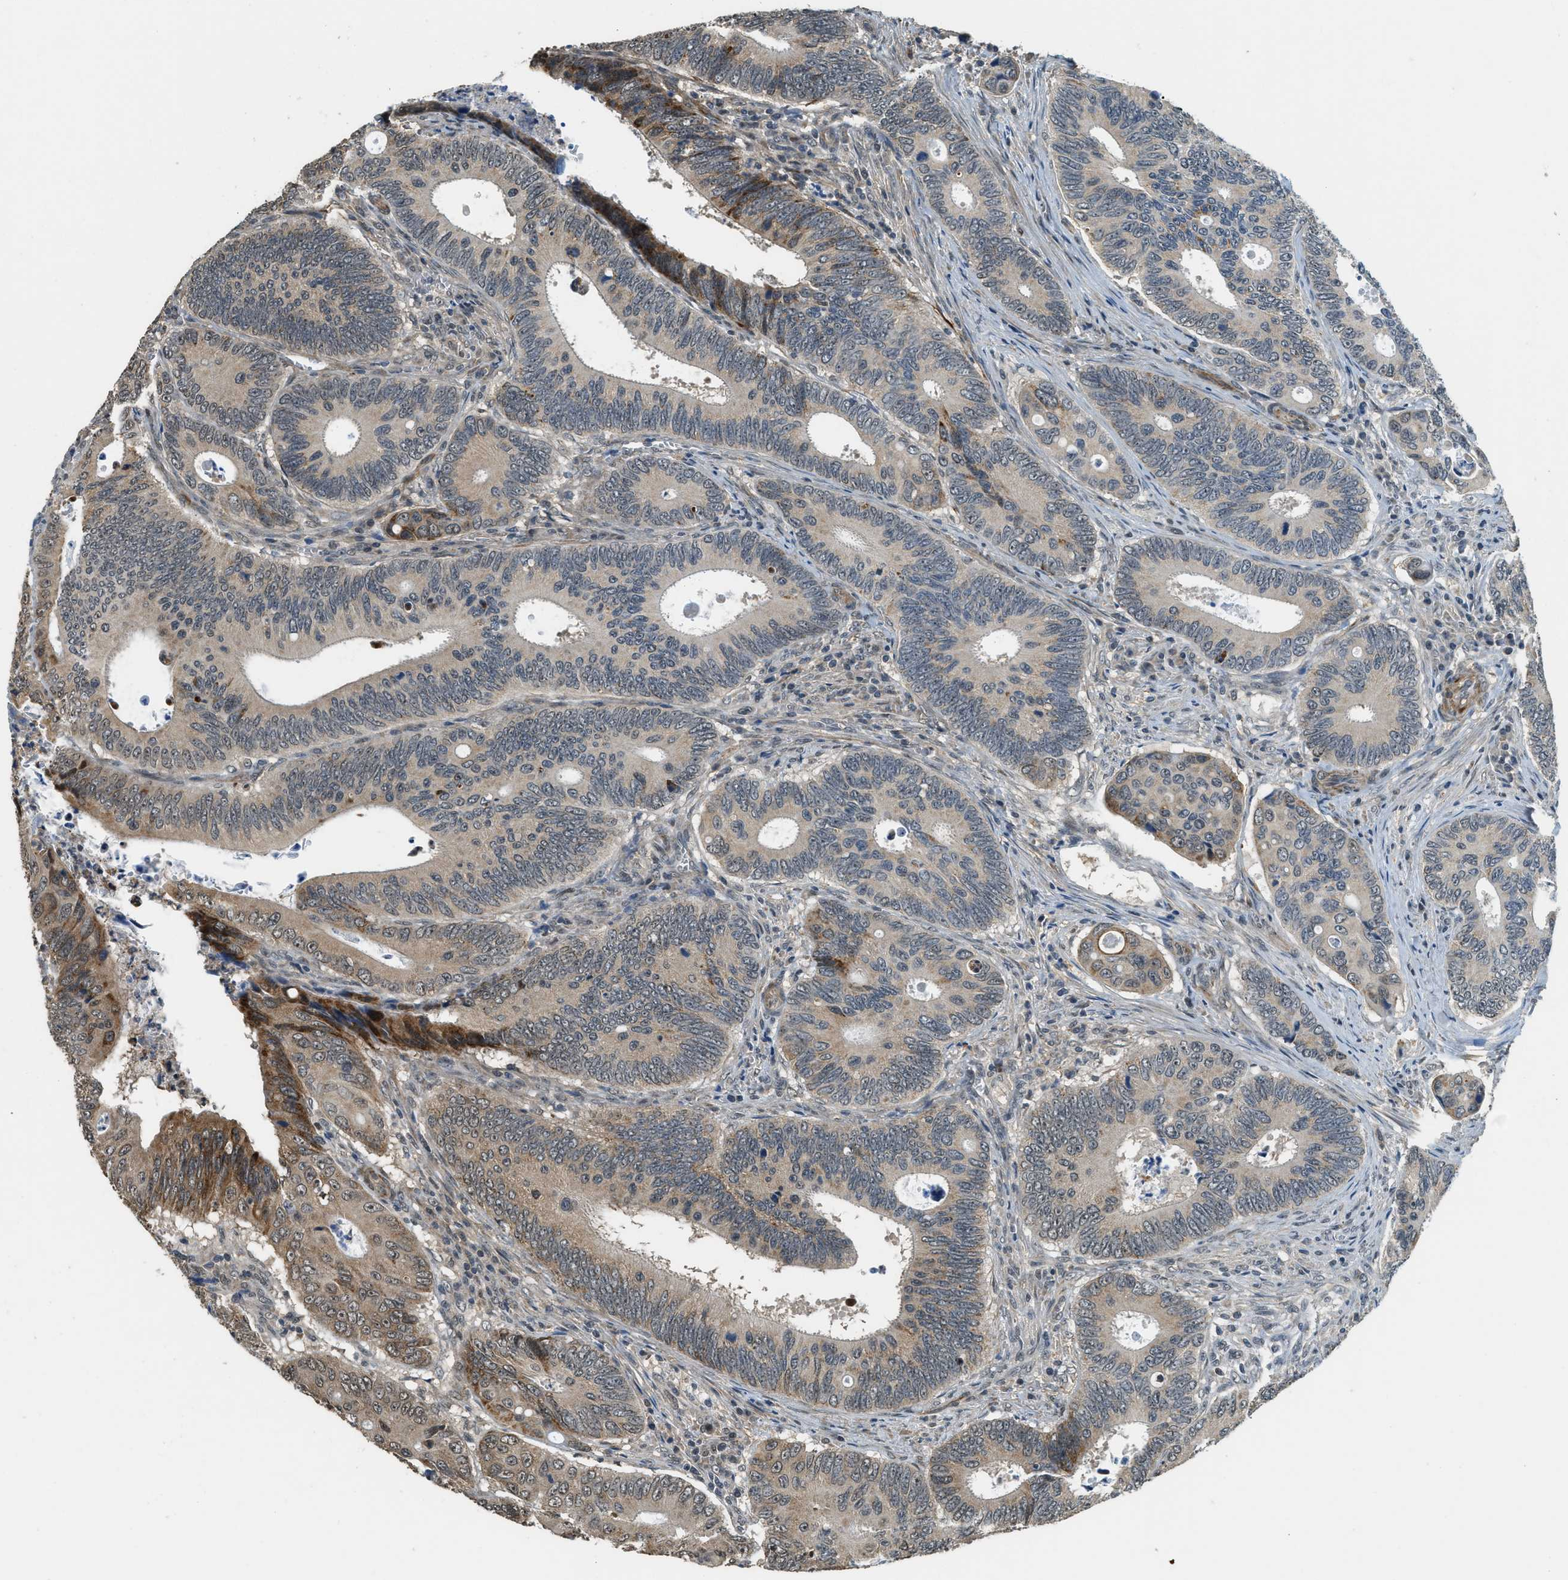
{"staining": {"intensity": "weak", "quantity": "25%-75%", "location": "cytoplasmic/membranous"}, "tissue": "colorectal cancer", "cell_type": "Tumor cells", "image_type": "cancer", "snomed": [{"axis": "morphology", "description": "Inflammation, NOS"}, {"axis": "morphology", "description": "Adenocarcinoma, NOS"}, {"axis": "topography", "description": "Colon"}], "caption": "Adenocarcinoma (colorectal) stained for a protein (brown) displays weak cytoplasmic/membranous positive staining in about 25%-75% of tumor cells.", "gene": "MED21", "patient": {"sex": "male", "age": 72}}